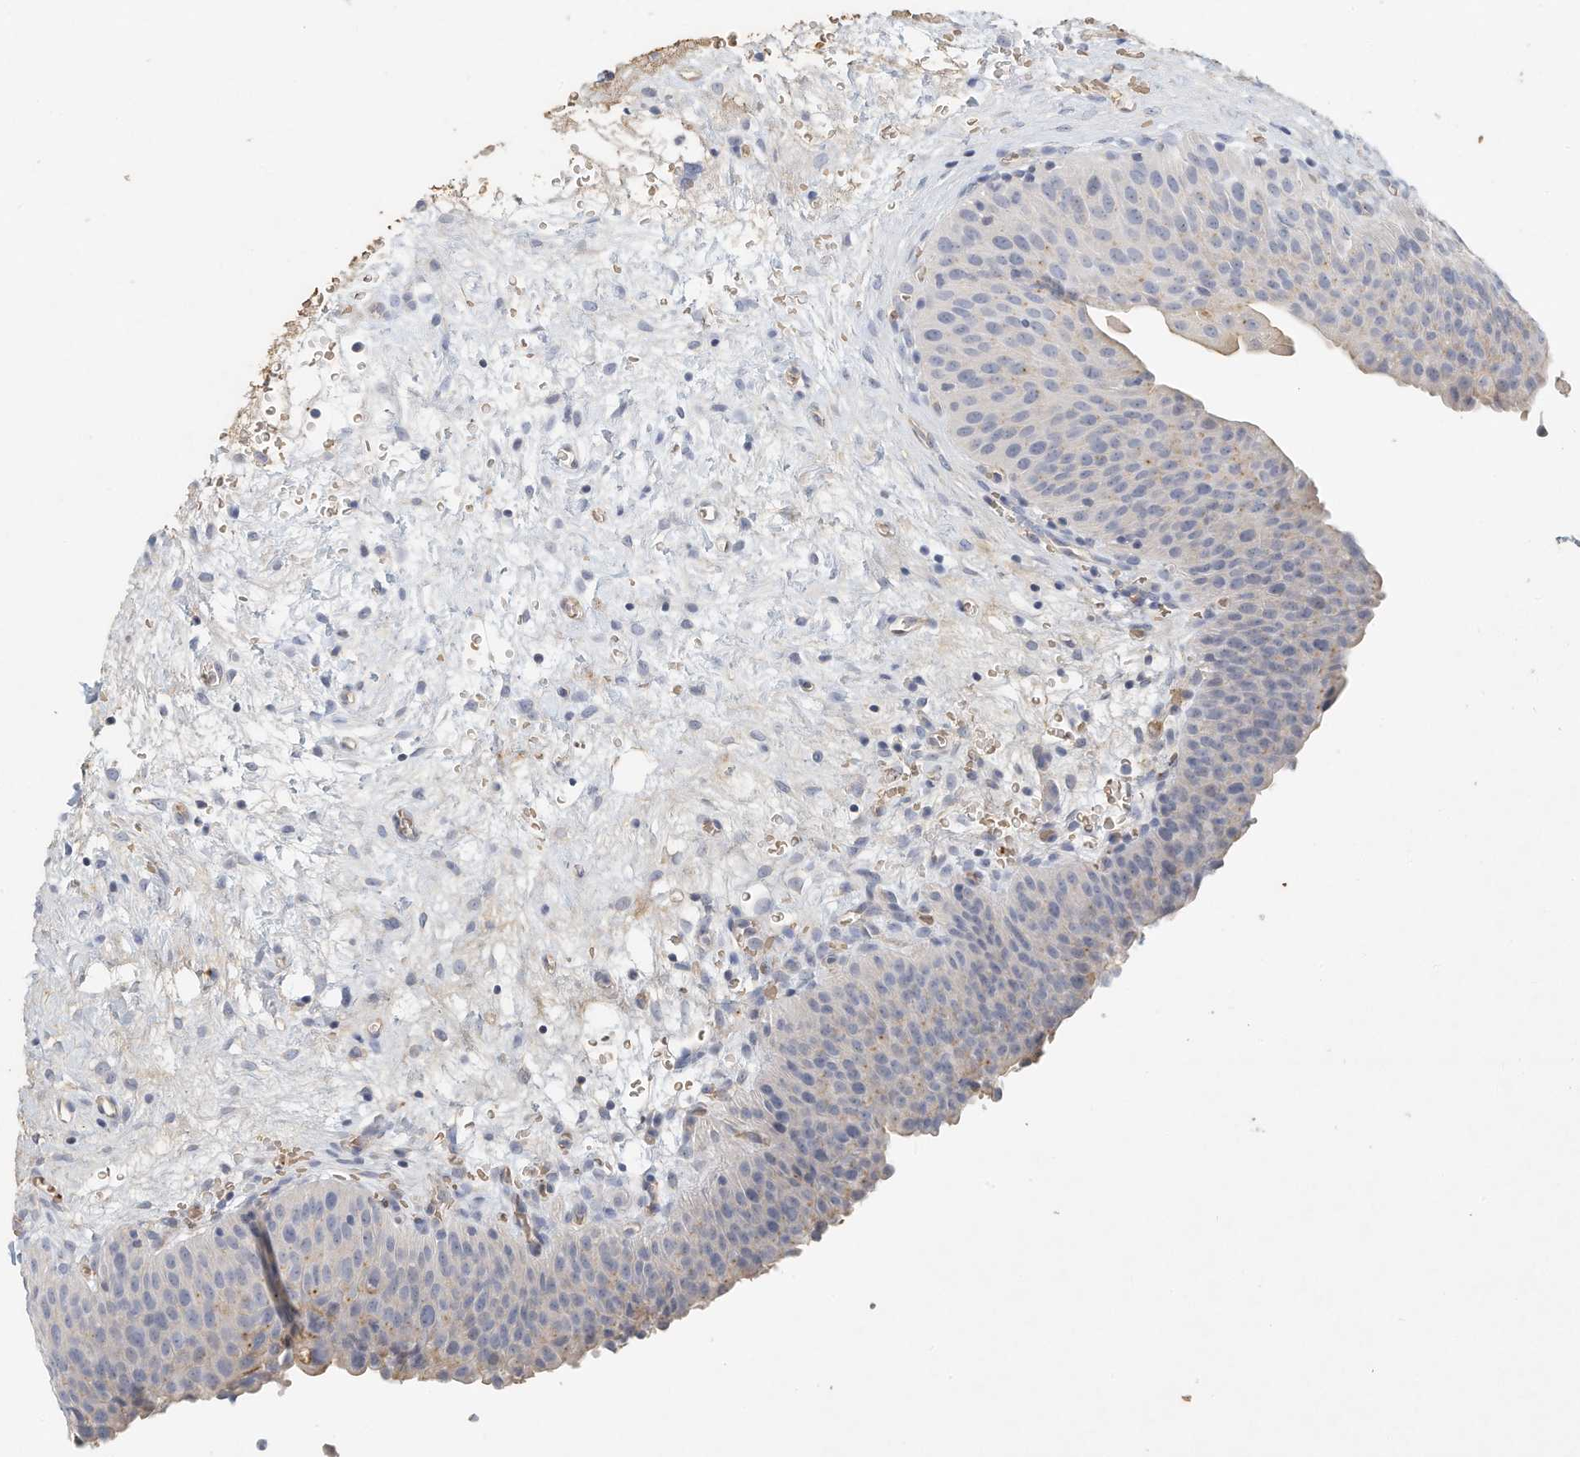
{"staining": {"intensity": "negative", "quantity": "none", "location": "none"}, "tissue": "urinary bladder", "cell_type": "Urothelial cells", "image_type": "normal", "snomed": [{"axis": "morphology", "description": "Normal tissue, NOS"}, {"axis": "morphology", "description": "Dysplasia, NOS"}, {"axis": "topography", "description": "Urinary bladder"}], "caption": "The histopathology image exhibits no staining of urothelial cells in benign urinary bladder.", "gene": "RCAN3", "patient": {"sex": "male", "age": 35}}